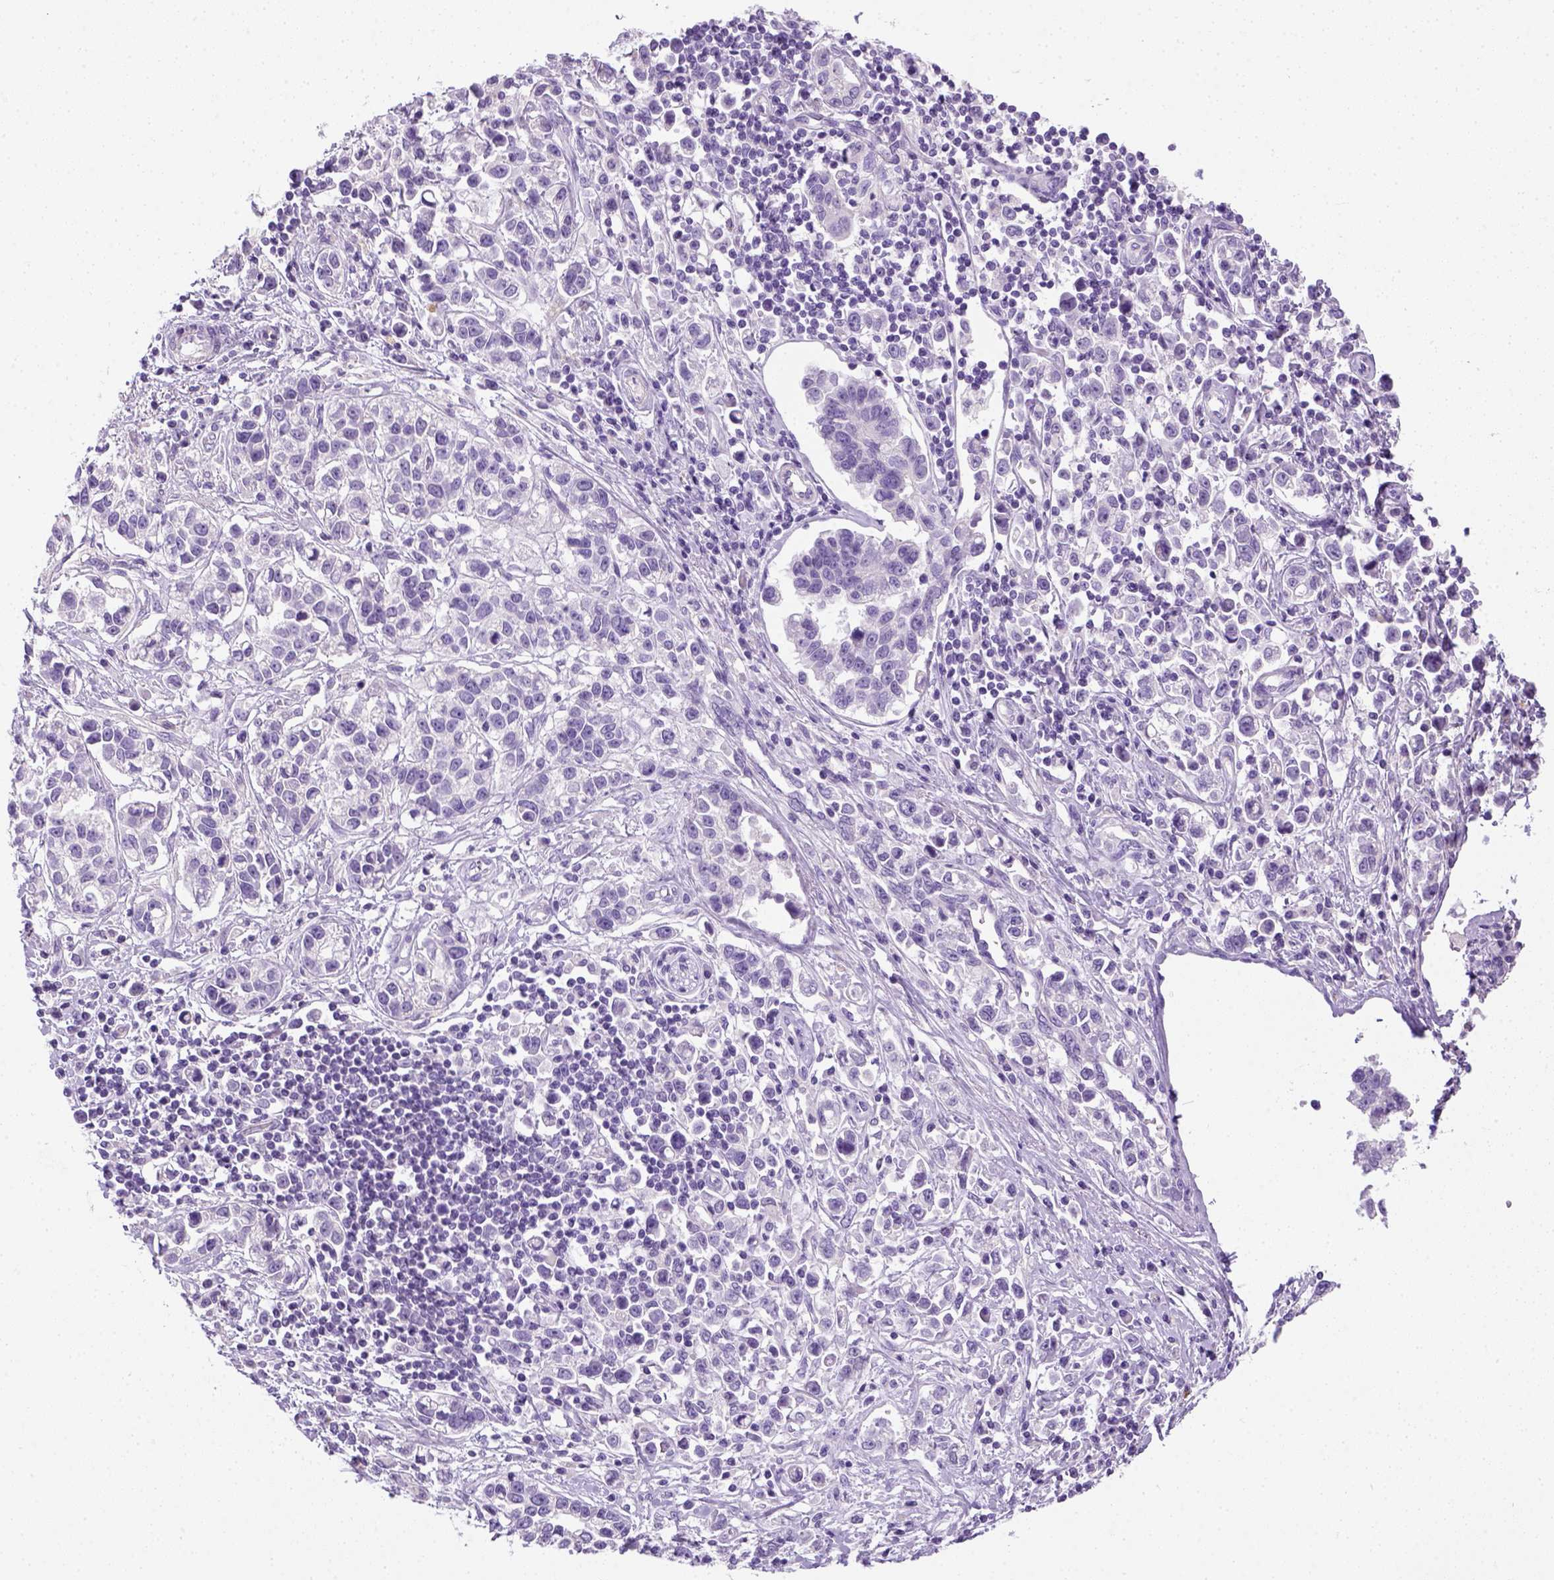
{"staining": {"intensity": "negative", "quantity": "none", "location": "none"}, "tissue": "stomach cancer", "cell_type": "Tumor cells", "image_type": "cancer", "snomed": [{"axis": "morphology", "description": "Adenocarcinoma, NOS"}, {"axis": "topography", "description": "Stomach"}], "caption": "There is no significant staining in tumor cells of adenocarcinoma (stomach). (DAB immunohistochemistry (IHC) visualized using brightfield microscopy, high magnification).", "gene": "KRT71", "patient": {"sex": "male", "age": 93}}